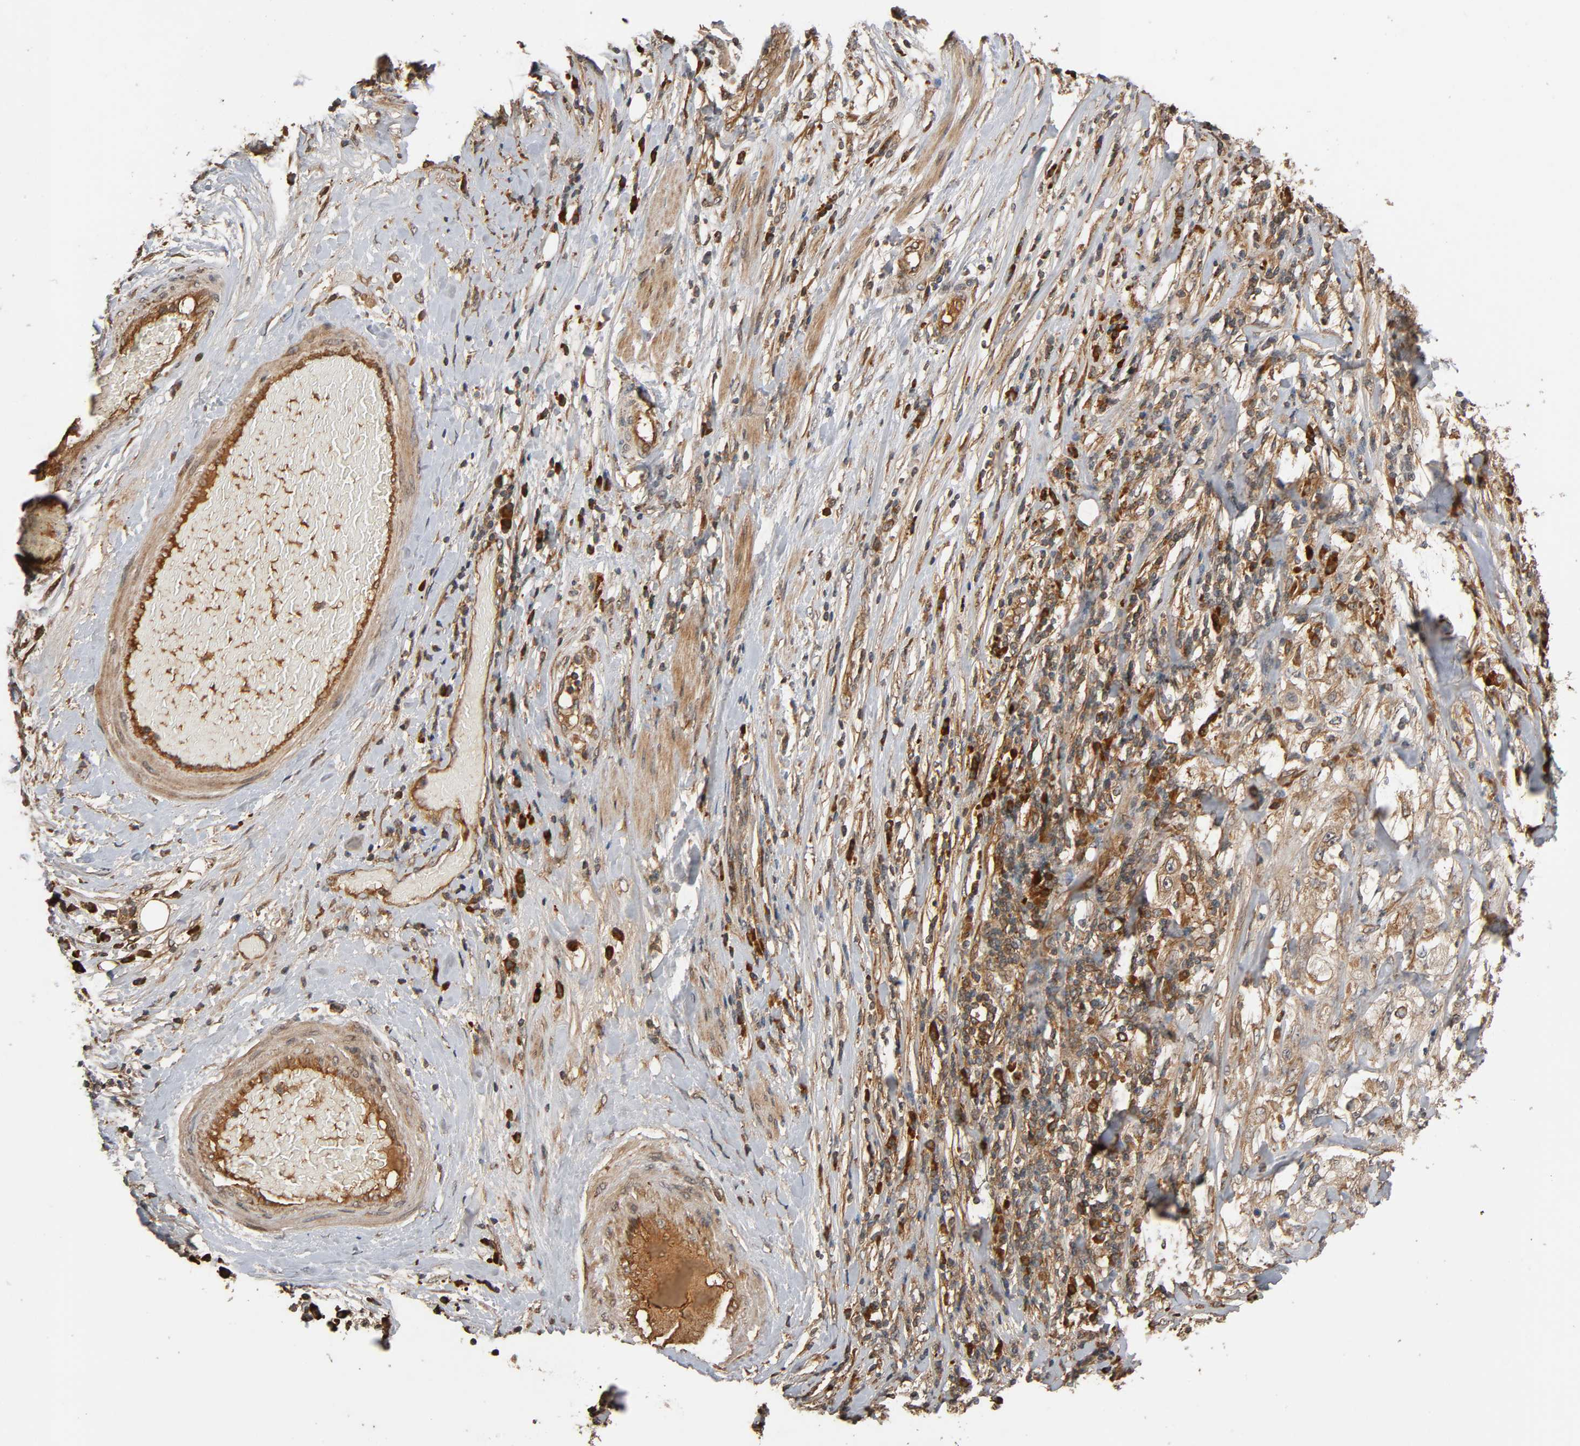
{"staining": {"intensity": "moderate", "quantity": ">75%", "location": "cytoplasmic/membranous"}, "tissue": "lung cancer", "cell_type": "Tumor cells", "image_type": "cancer", "snomed": [{"axis": "morphology", "description": "Inflammation, NOS"}, {"axis": "morphology", "description": "Squamous cell carcinoma, NOS"}, {"axis": "topography", "description": "Lymph node"}, {"axis": "topography", "description": "Soft tissue"}, {"axis": "topography", "description": "Lung"}], "caption": "Immunohistochemistry (IHC) histopathology image of lung squamous cell carcinoma stained for a protein (brown), which exhibits medium levels of moderate cytoplasmic/membranous expression in about >75% of tumor cells.", "gene": "MAP3K8", "patient": {"sex": "male", "age": 66}}